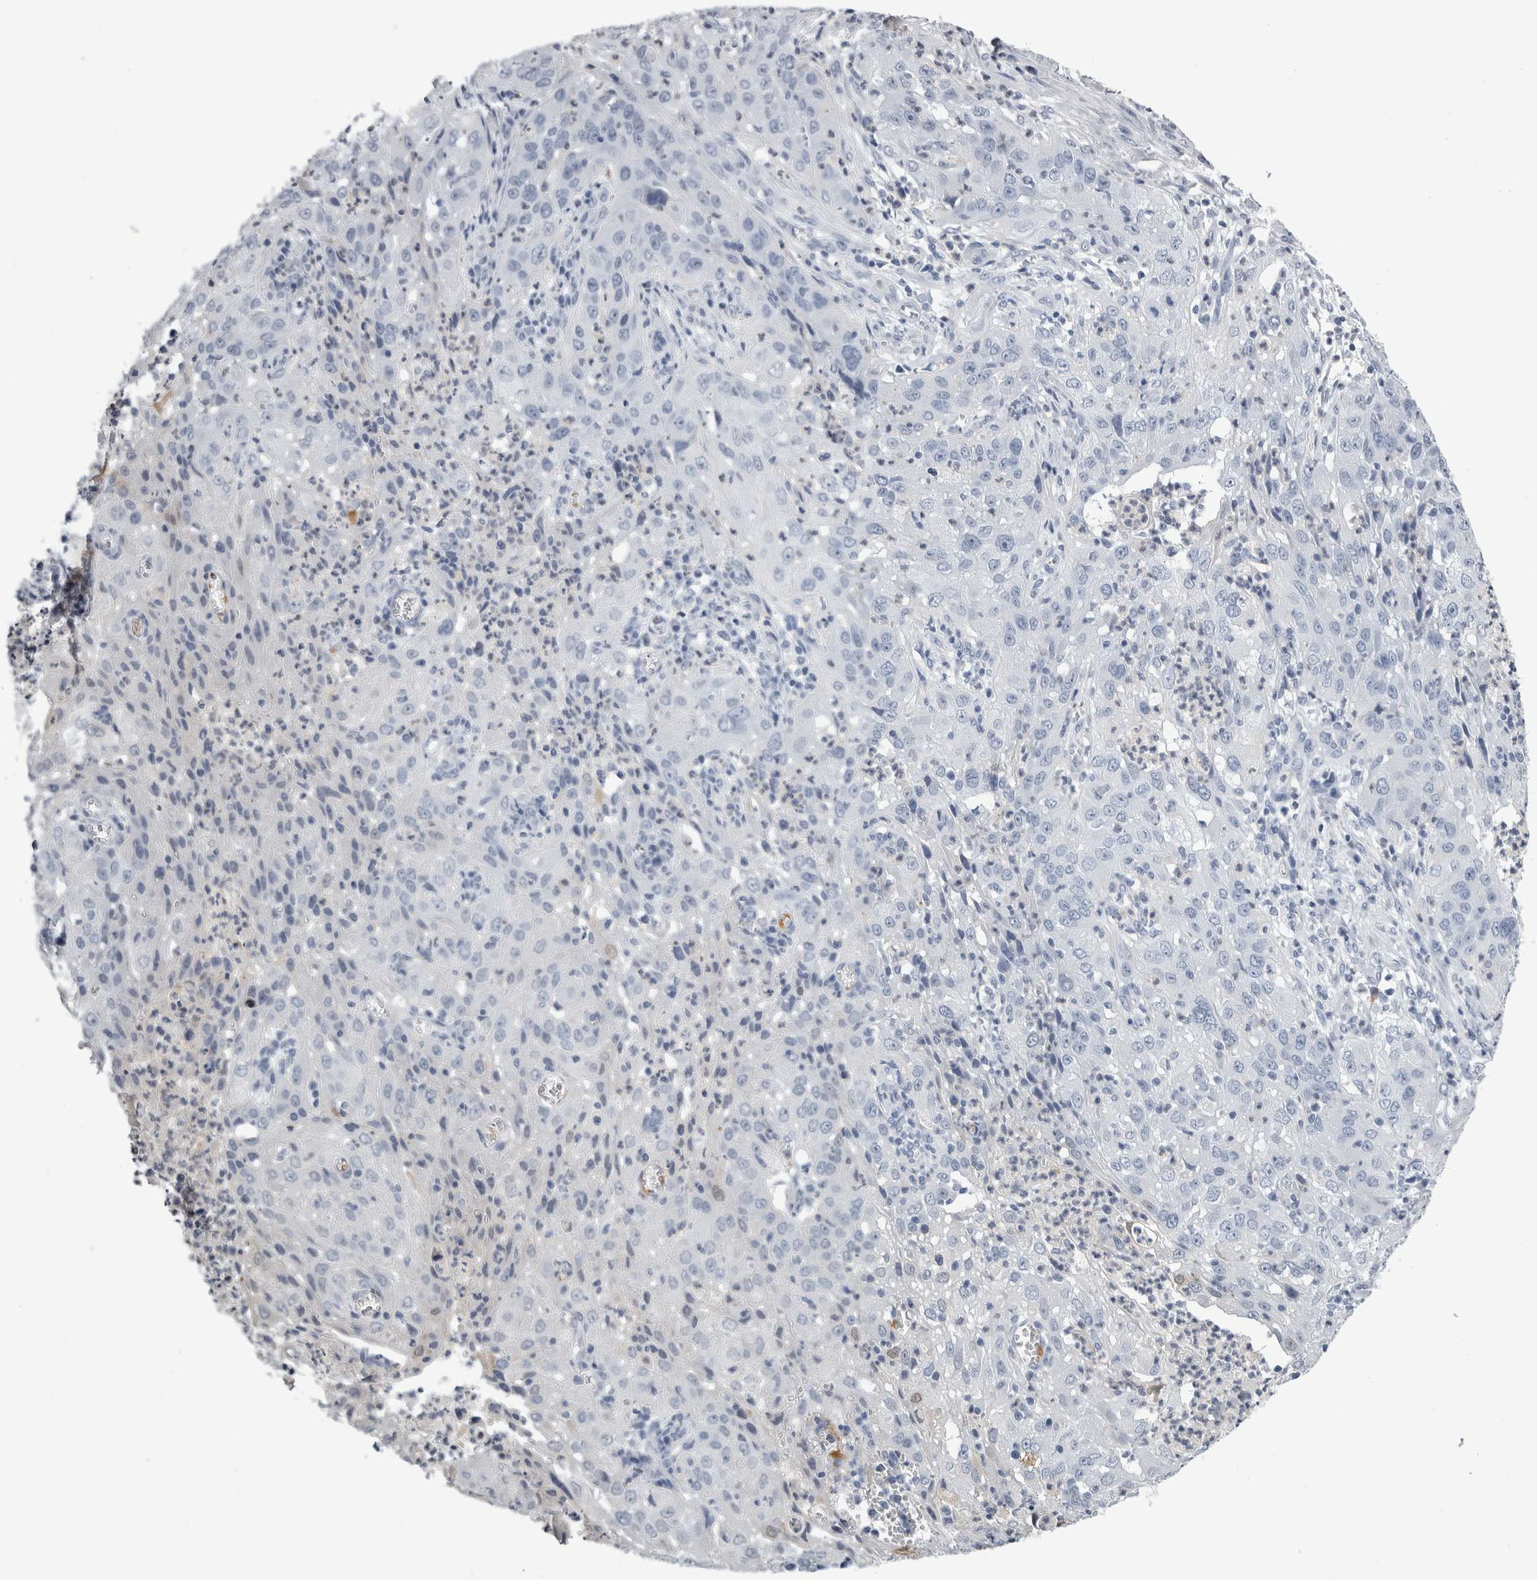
{"staining": {"intensity": "negative", "quantity": "none", "location": "none"}, "tissue": "cervical cancer", "cell_type": "Tumor cells", "image_type": "cancer", "snomed": [{"axis": "morphology", "description": "Squamous cell carcinoma, NOS"}, {"axis": "topography", "description": "Cervix"}], "caption": "Immunohistochemistry (IHC) of cervical cancer (squamous cell carcinoma) reveals no expression in tumor cells.", "gene": "ALDH8A1", "patient": {"sex": "female", "age": 32}}